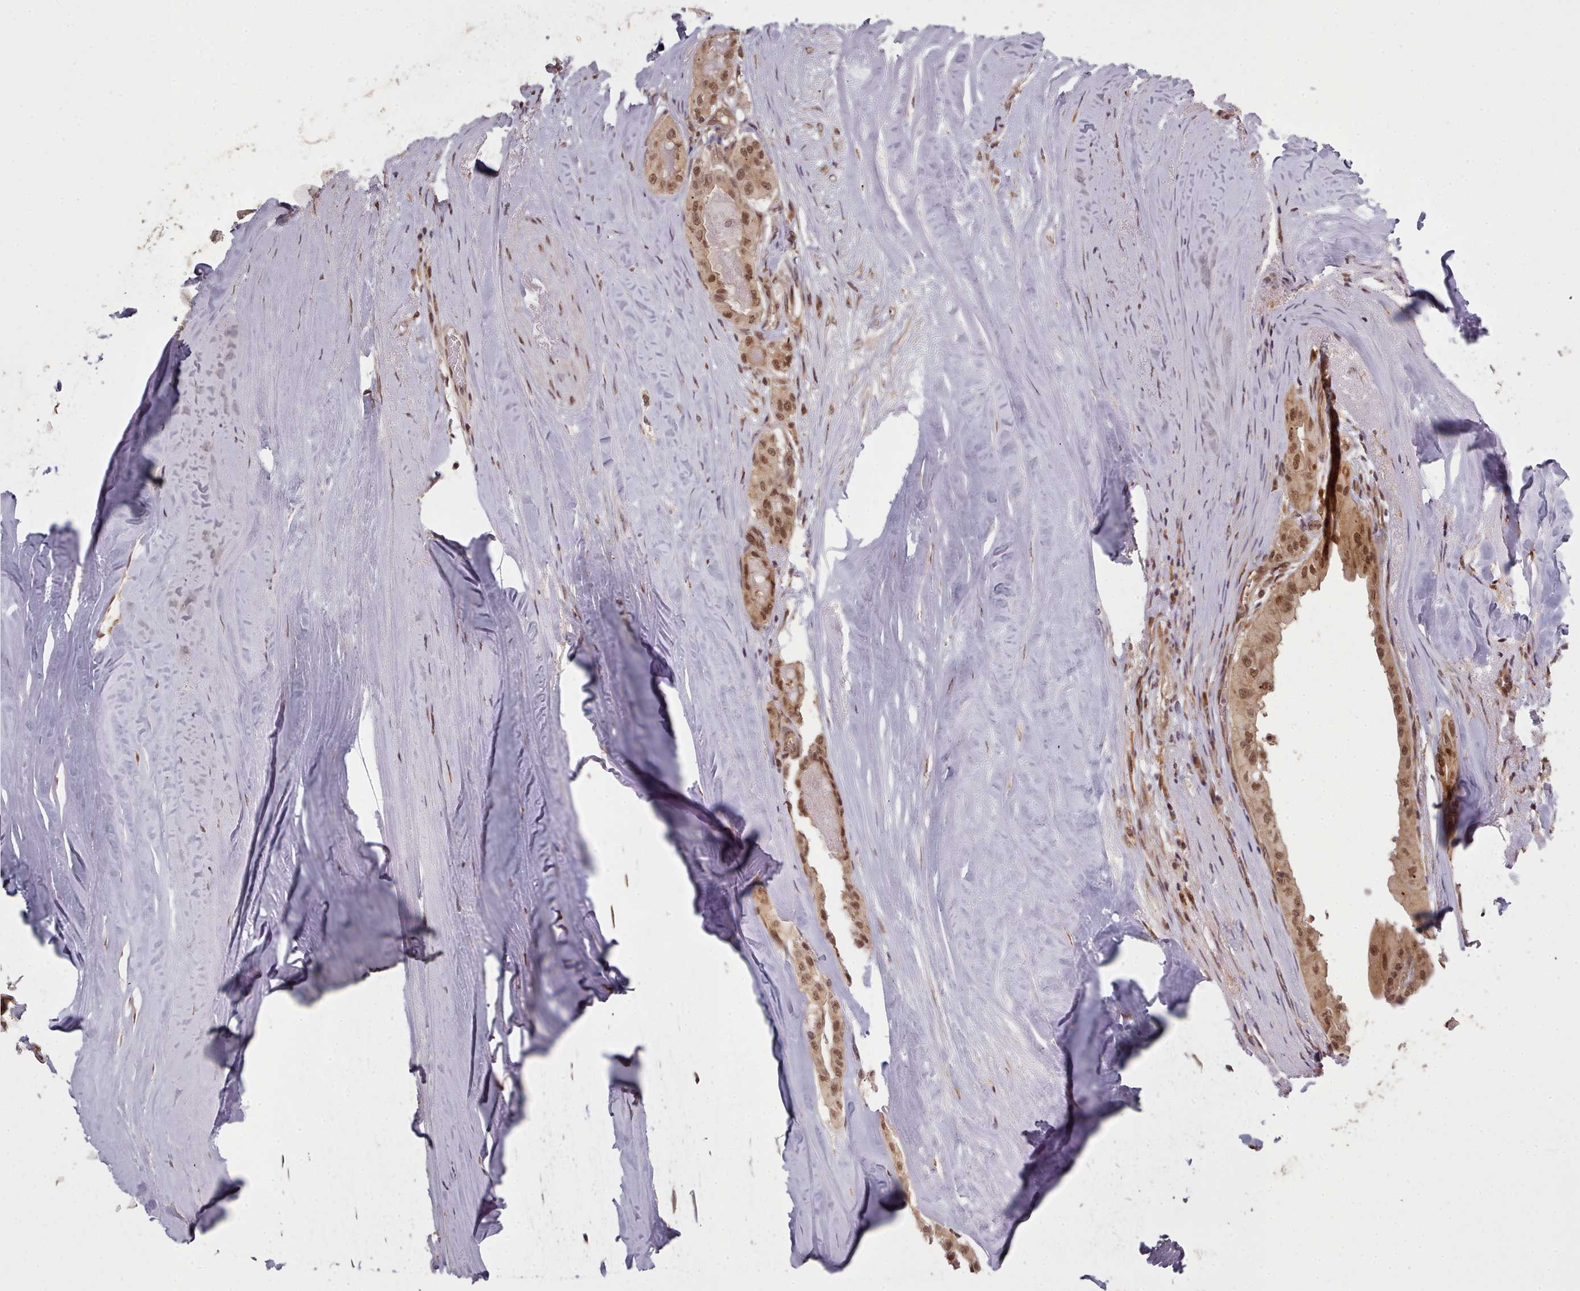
{"staining": {"intensity": "moderate", "quantity": ">75%", "location": "cytoplasmic/membranous,nuclear"}, "tissue": "thyroid cancer", "cell_type": "Tumor cells", "image_type": "cancer", "snomed": [{"axis": "morphology", "description": "Papillary adenocarcinoma, NOS"}, {"axis": "topography", "description": "Thyroid gland"}], "caption": "Protein analysis of thyroid cancer (papillary adenocarcinoma) tissue shows moderate cytoplasmic/membranous and nuclear staining in about >75% of tumor cells.", "gene": "DHX8", "patient": {"sex": "female", "age": 59}}